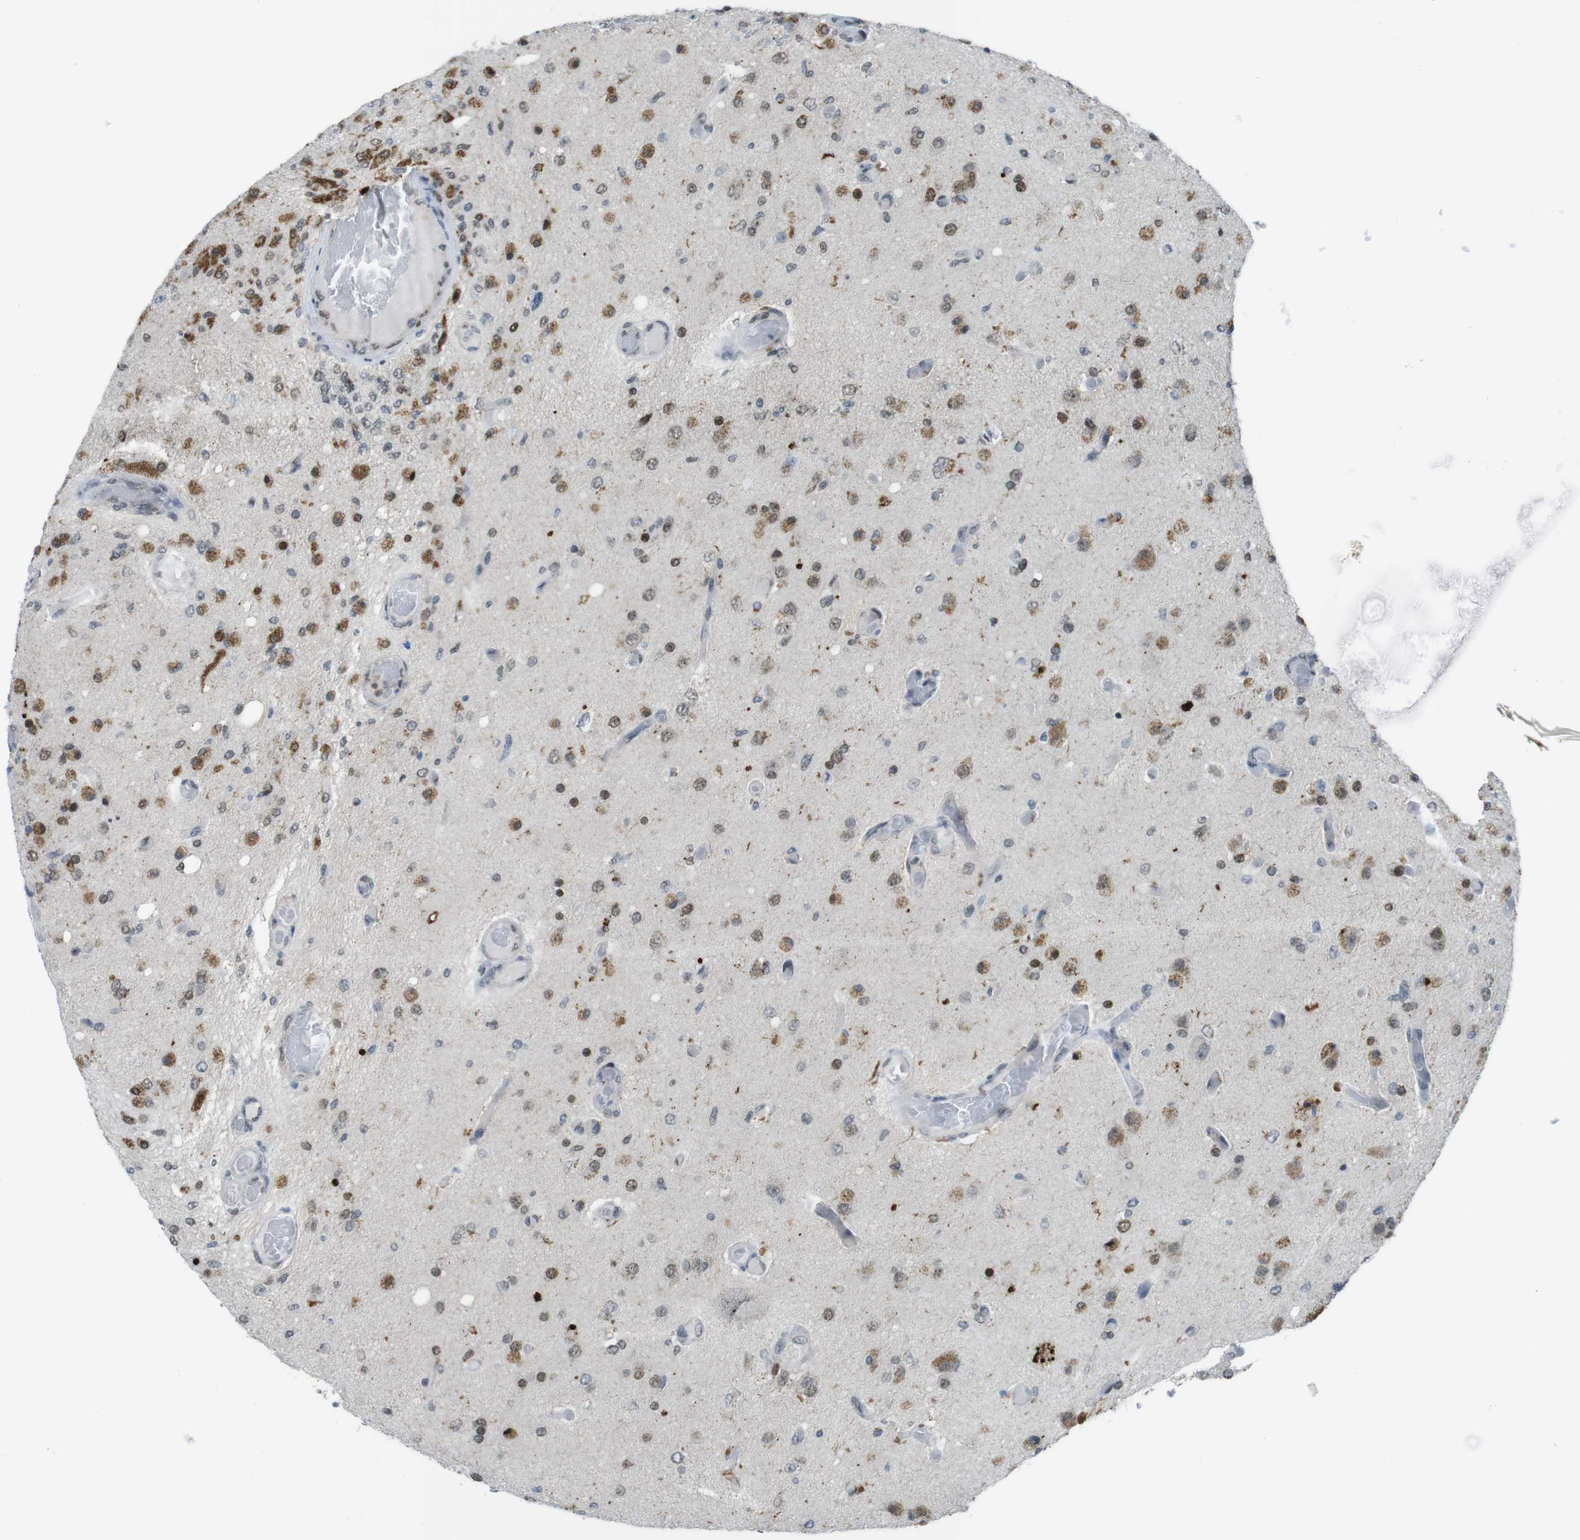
{"staining": {"intensity": "moderate", "quantity": "25%-75%", "location": "cytoplasmic/membranous,nuclear"}, "tissue": "glioma", "cell_type": "Tumor cells", "image_type": "cancer", "snomed": [{"axis": "morphology", "description": "Normal tissue, NOS"}, {"axis": "morphology", "description": "Glioma, malignant, High grade"}, {"axis": "topography", "description": "Cerebral cortex"}], "caption": "Moderate cytoplasmic/membranous and nuclear staining for a protein is appreciated in approximately 25%-75% of tumor cells of malignant glioma (high-grade) using immunohistochemistry (IHC).", "gene": "UBB", "patient": {"sex": "male", "age": 77}}